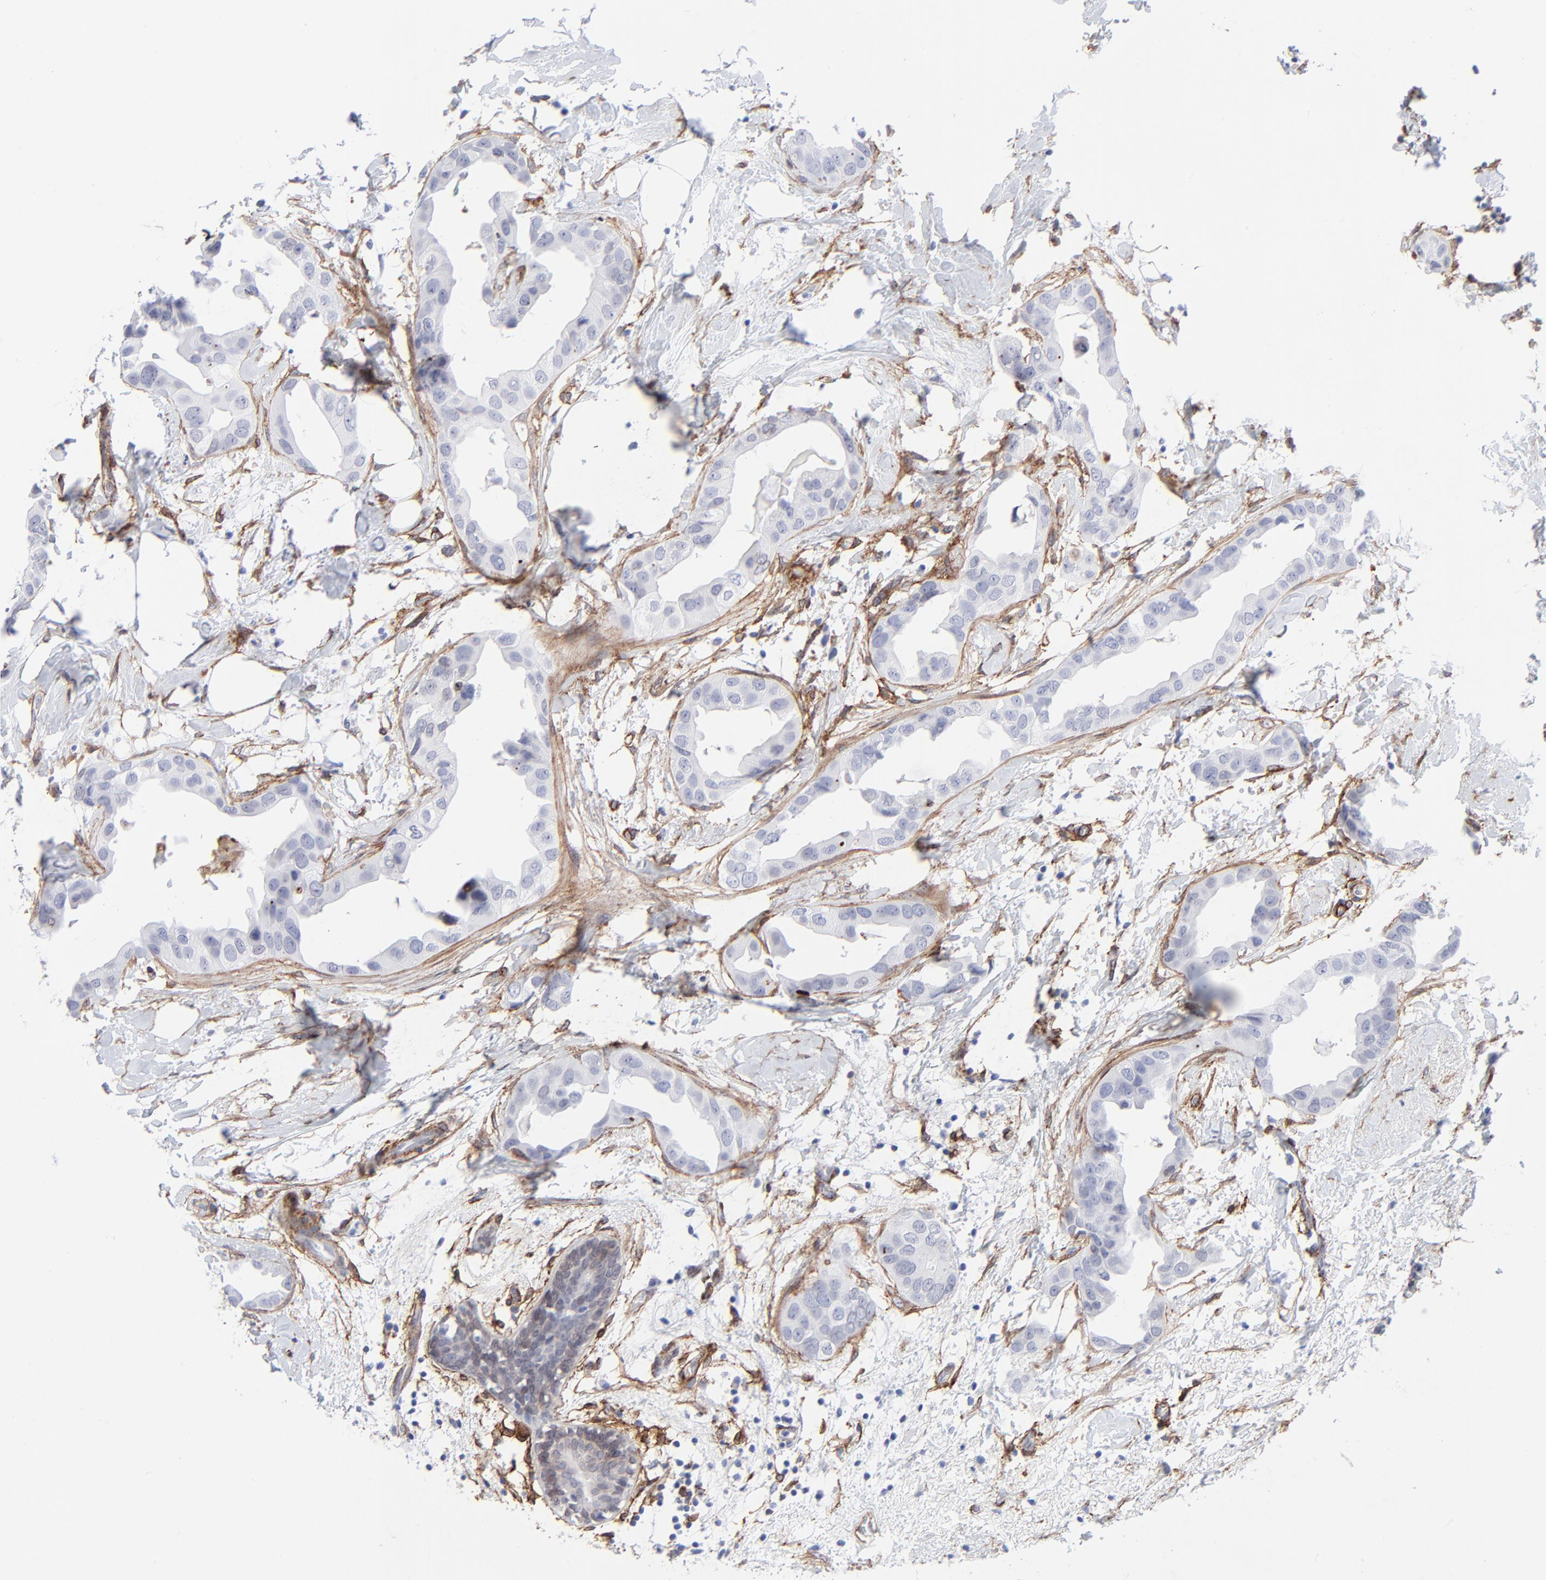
{"staining": {"intensity": "negative", "quantity": "none", "location": "none"}, "tissue": "breast cancer", "cell_type": "Tumor cells", "image_type": "cancer", "snomed": [{"axis": "morphology", "description": "Duct carcinoma"}, {"axis": "topography", "description": "Breast"}], "caption": "A histopathology image of human breast intraductal carcinoma is negative for staining in tumor cells.", "gene": "PDGFRB", "patient": {"sex": "female", "age": 40}}